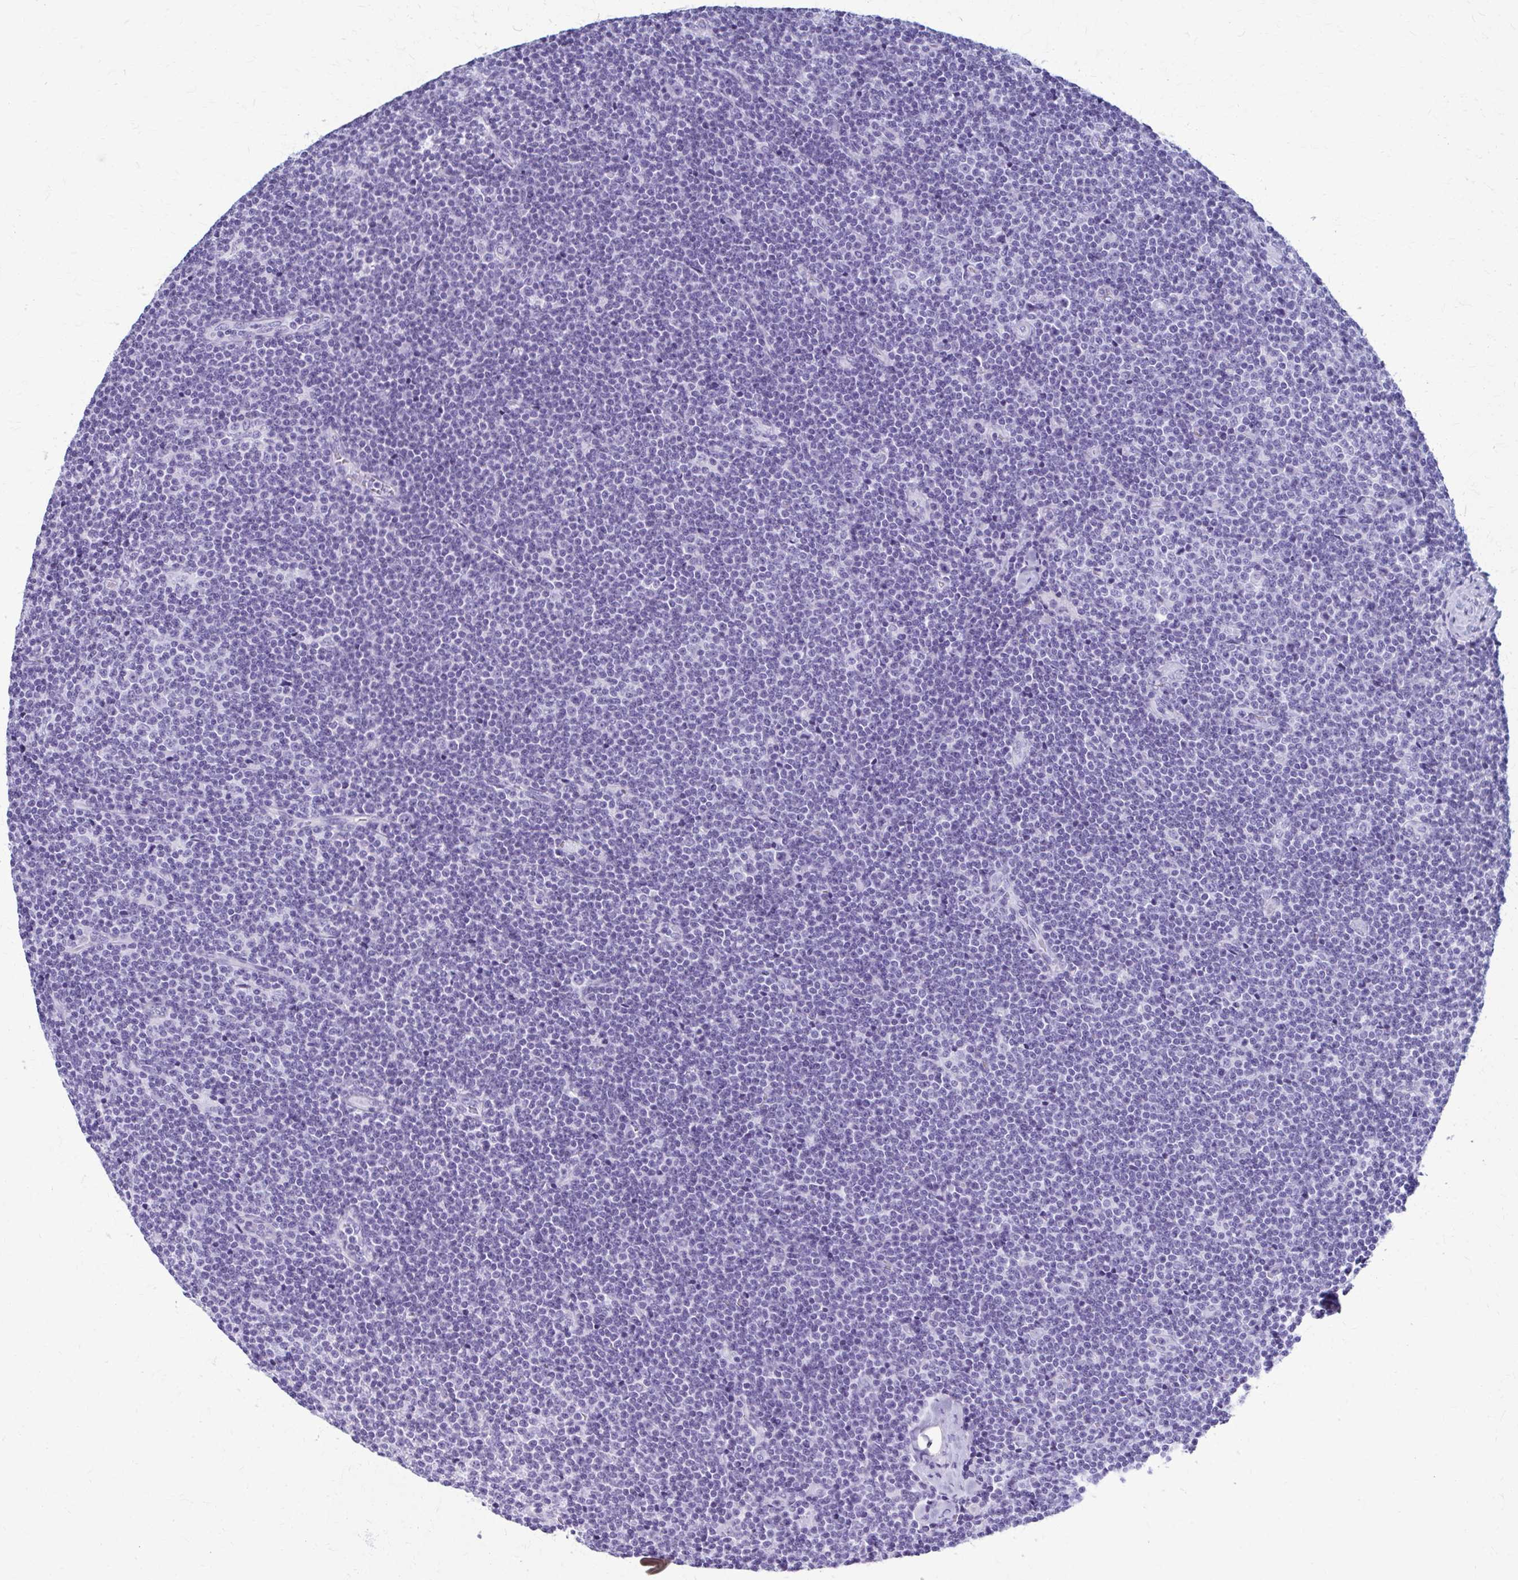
{"staining": {"intensity": "negative", "quantity": "none", "location": "none"}, "tissue": "lymphoma", "cell_type": "Tumor cells", "image_type": "cancer", "snomed": [{"axis": "morphology", "description": "Malignant lymphoma, non-Hodgkin's type, Low grade"}, {"axis": "topography", "description": "Lymph node"}], "caption": "High magnification brightfield microscopy of lymphoma stained with DAB (brown) and counterstained with hematoxylin (blue): tumor cells show no significant staining.", "gene": "CELF5", "patient": {"sex": "male", "age": 48}}